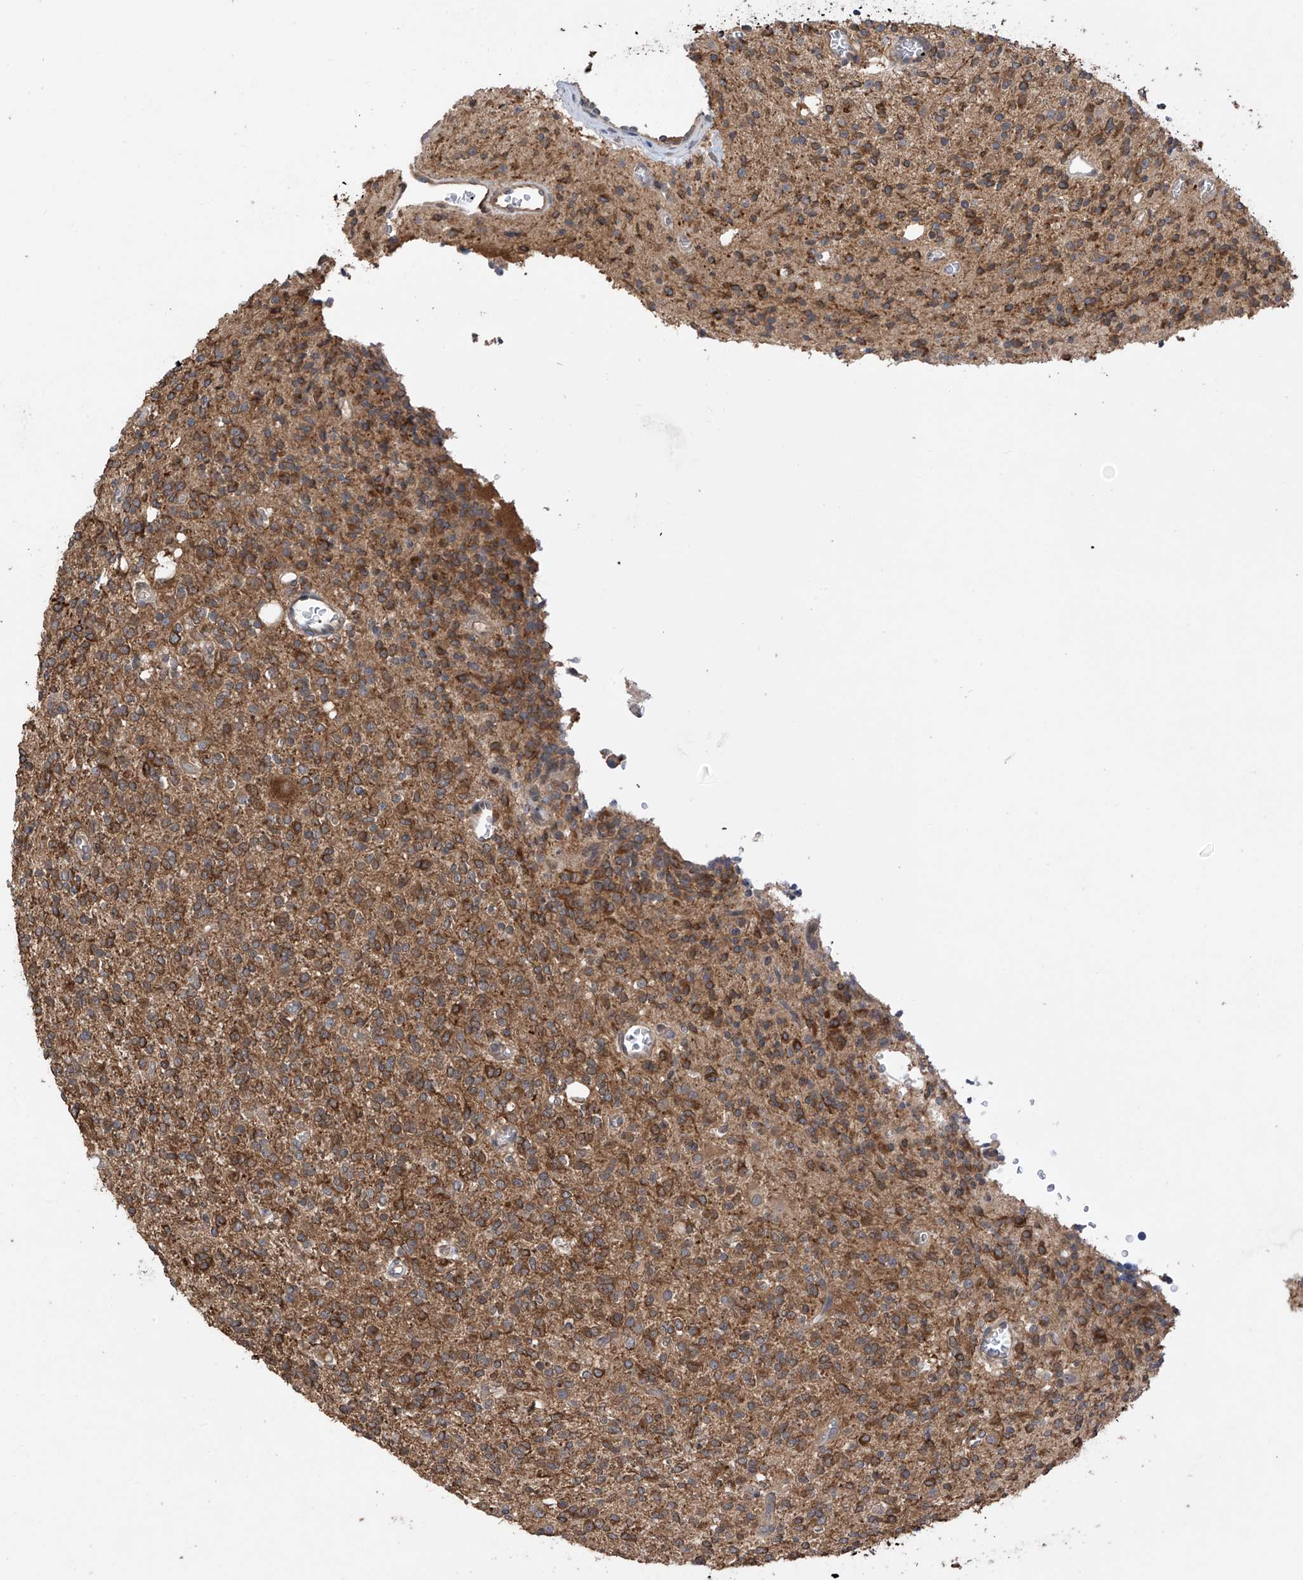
{"staining": {"intensity": "moderate", "quantity": ">75%", "location": "cytoplasmic/membranous"}, "tissue": "glioma", "cell_type": "Tumor cells", "image_type": "cancer", "snomed": [{"axis": "morphology", "description": "Glioma, malignant, High grade"}, {"axis": "topography", "description": "Brain"}], "caption": "Immunohistochemical staining of human glioma displays medium levels of moderate cytoplasmic/membranous staining in about >75% of tumor cells.", "gene": "RPAIN", "patient": {"sex": "male", "age": 34}}